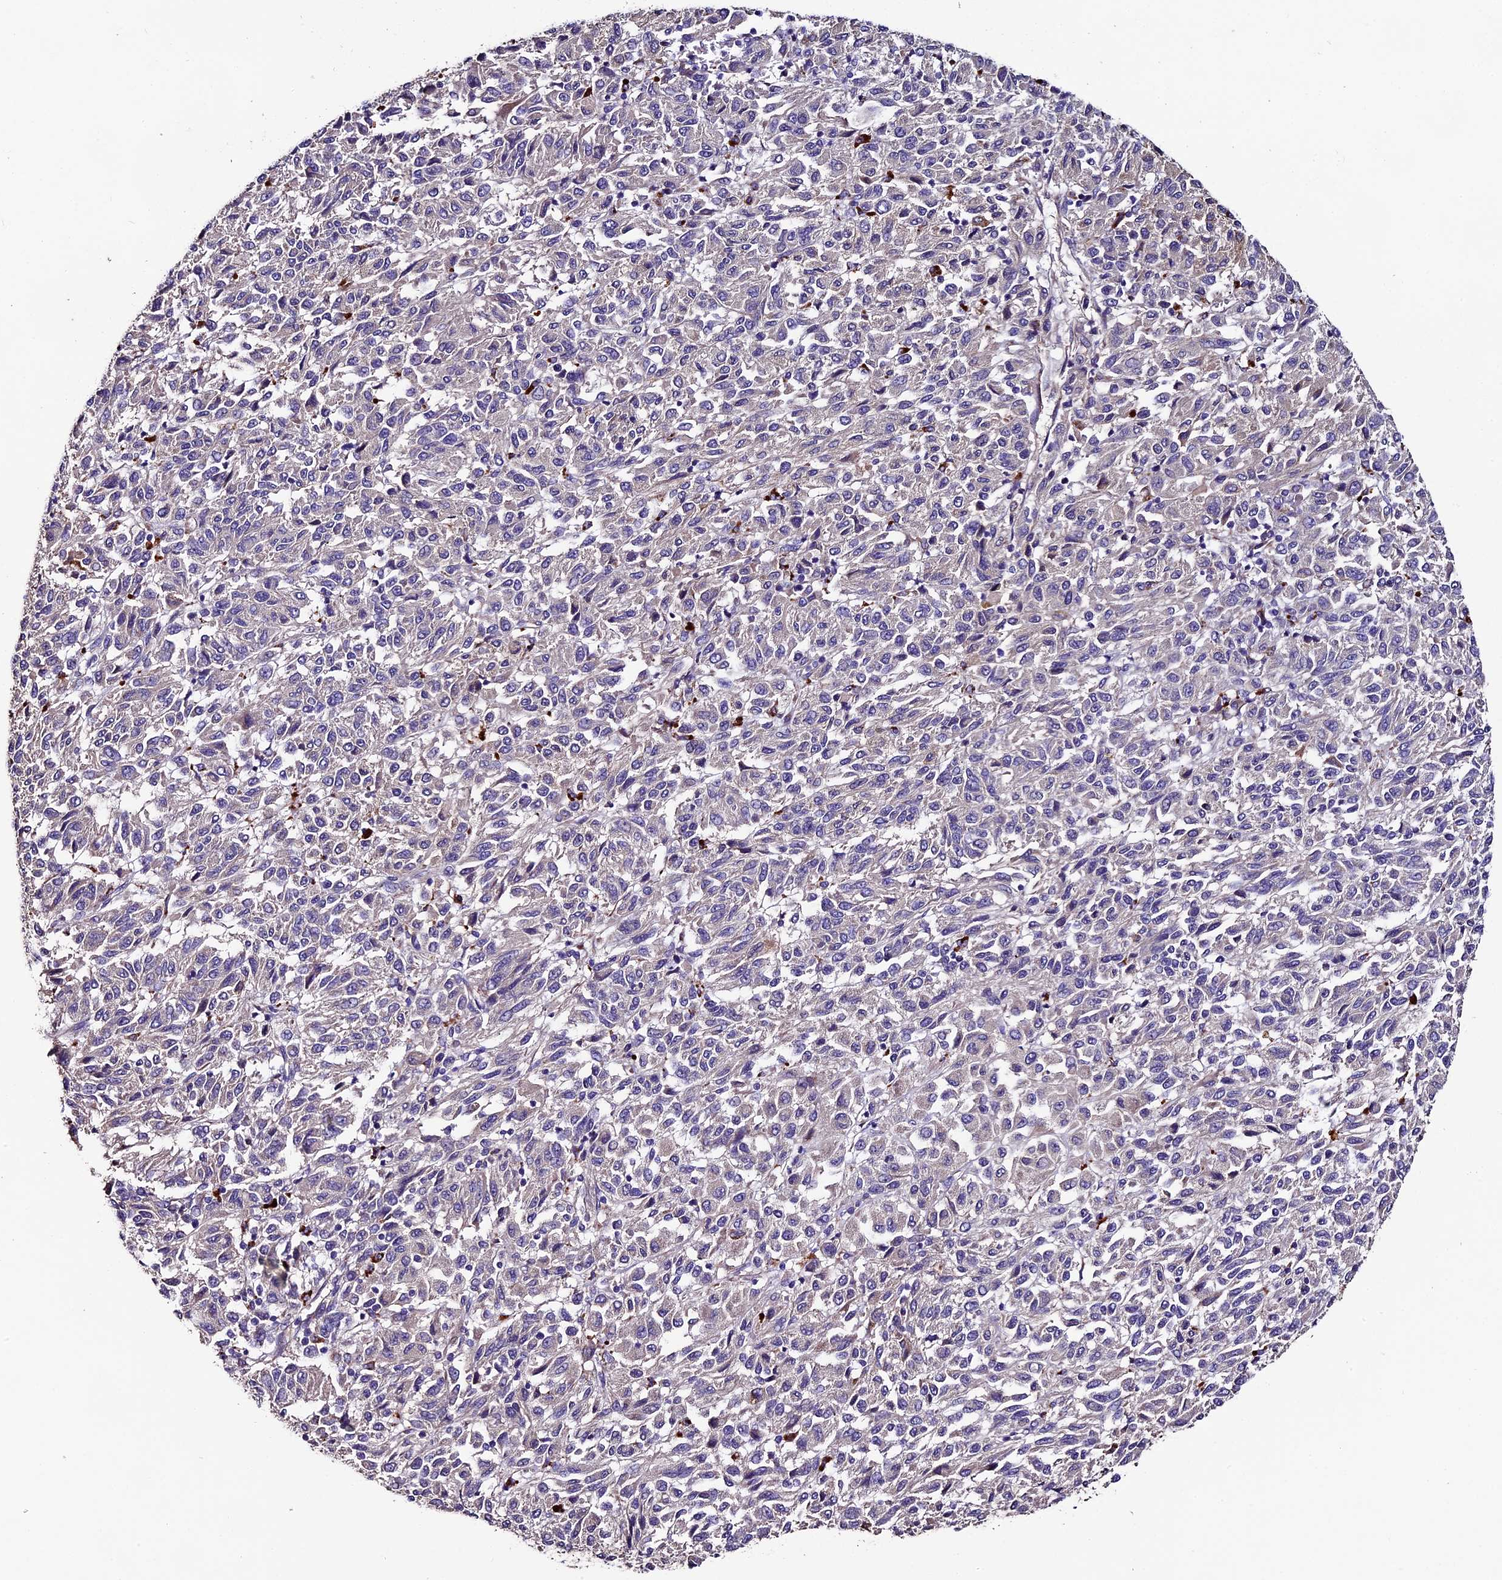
{"staining": {"intensity": "negative", "quantity": "none", "location": "none"}, "tissue": "melanoma", "cell_type": "Tumor cells", "image_type": "cancer", "snomed": [{"axis": "morphology", "description": "Malignant melanoma, Metastatic site"}, {"axis": "topography", "description": "Lung"}], "caption": "Immunohistochemistry of malignant melanoma (metastatic site) shows no staining in tumor cells.", "gene": "CLN5", "patient": {"sex": "male", "age": 64}}